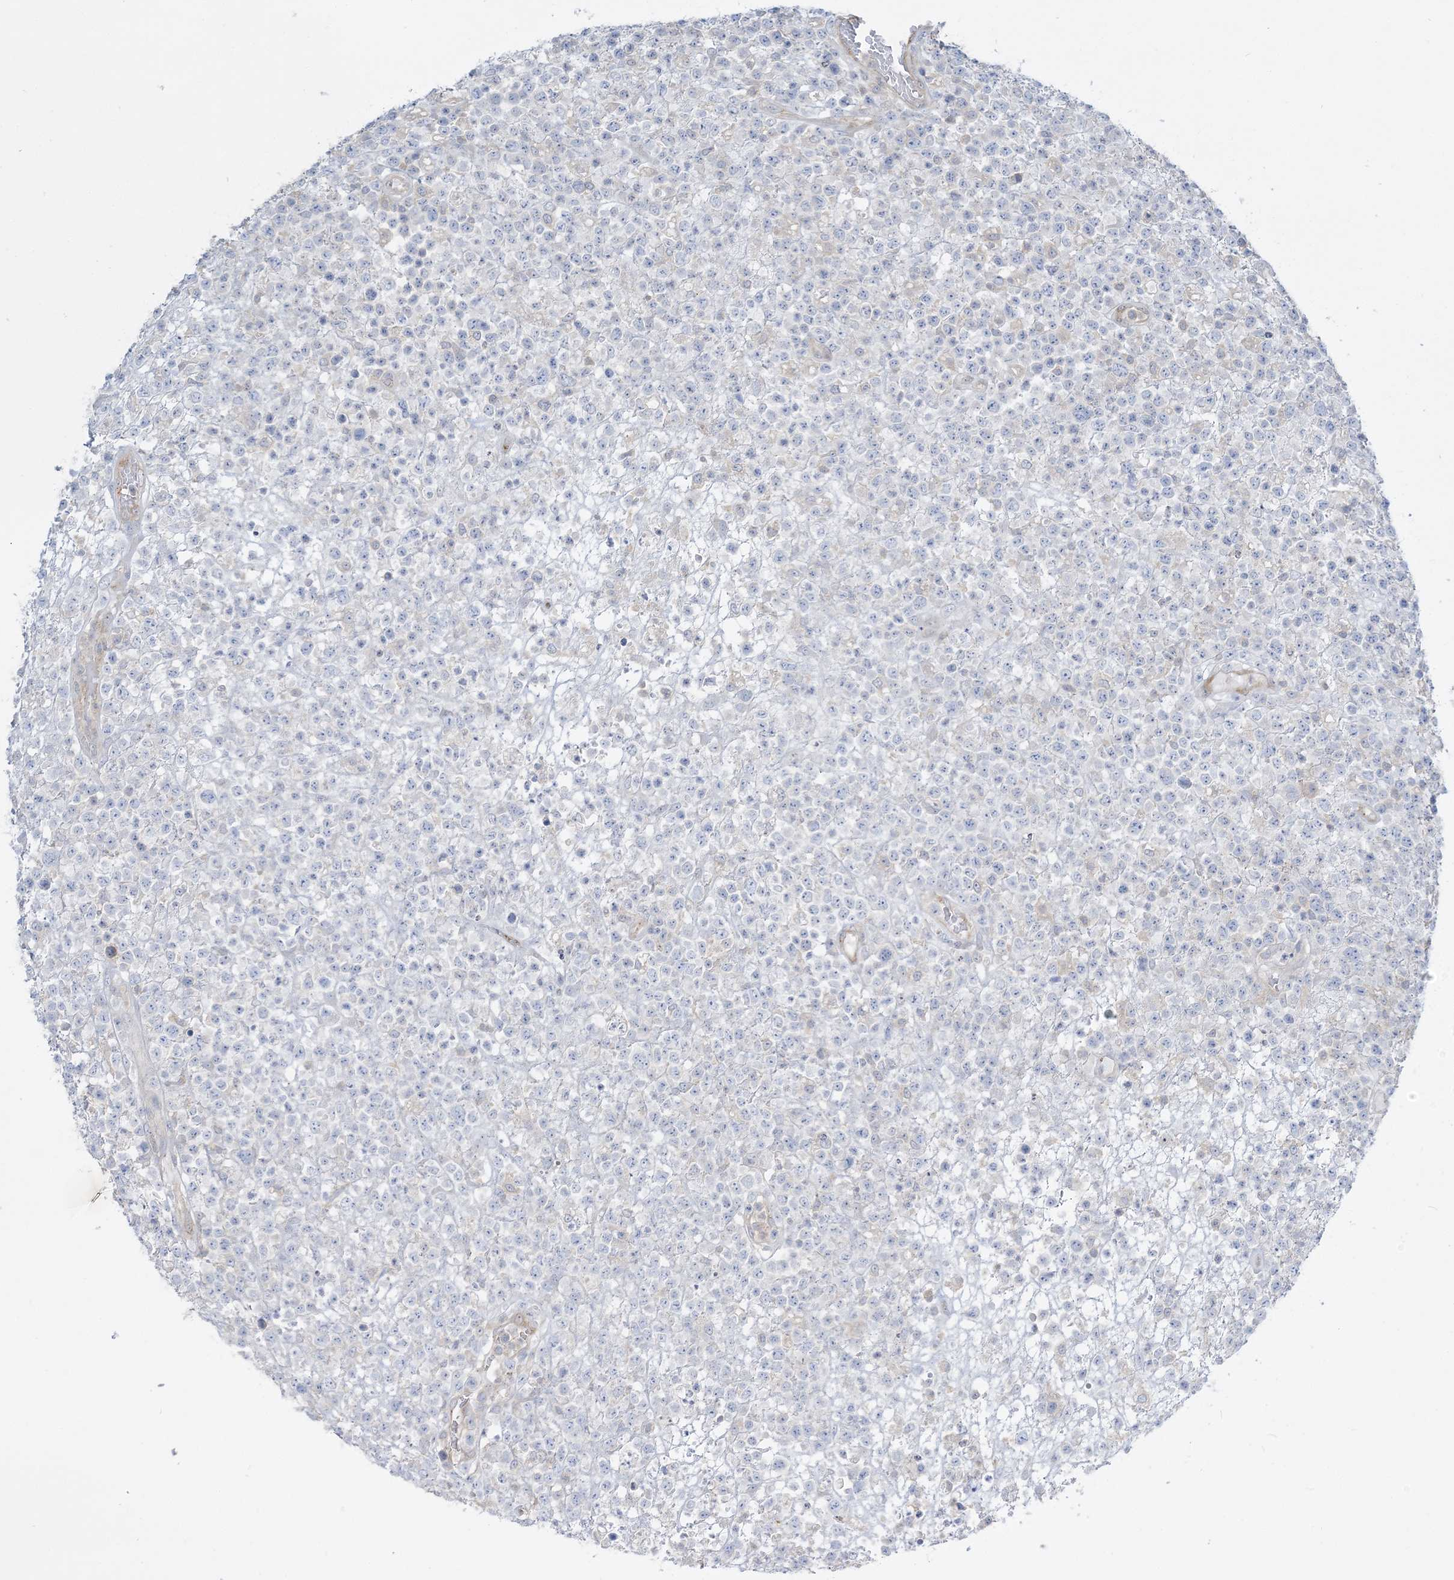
{"staining": {"intensity": "negative", "quantity": "none", "location": "none"}, "tissue": "lymphoma", "cell_type": "Tumor cells", "image_type": "cancer", "snomed": [{"axis": "morphology", "description": "Malignant lymphoma, non-Hodgkin's type, High grade"}, {"axis": "topography", "description": "Colon"}], "caption": "DAB immunohistochemical staining of human lymphoma shows no significant positivity in tumor cells. Brightfield microscopy of IHC stained with DAB (brown) and hematoxylin (blue), captured at high magnification.", "gene": "INPP1", "patient": {"sex": "female", "age": 53}}